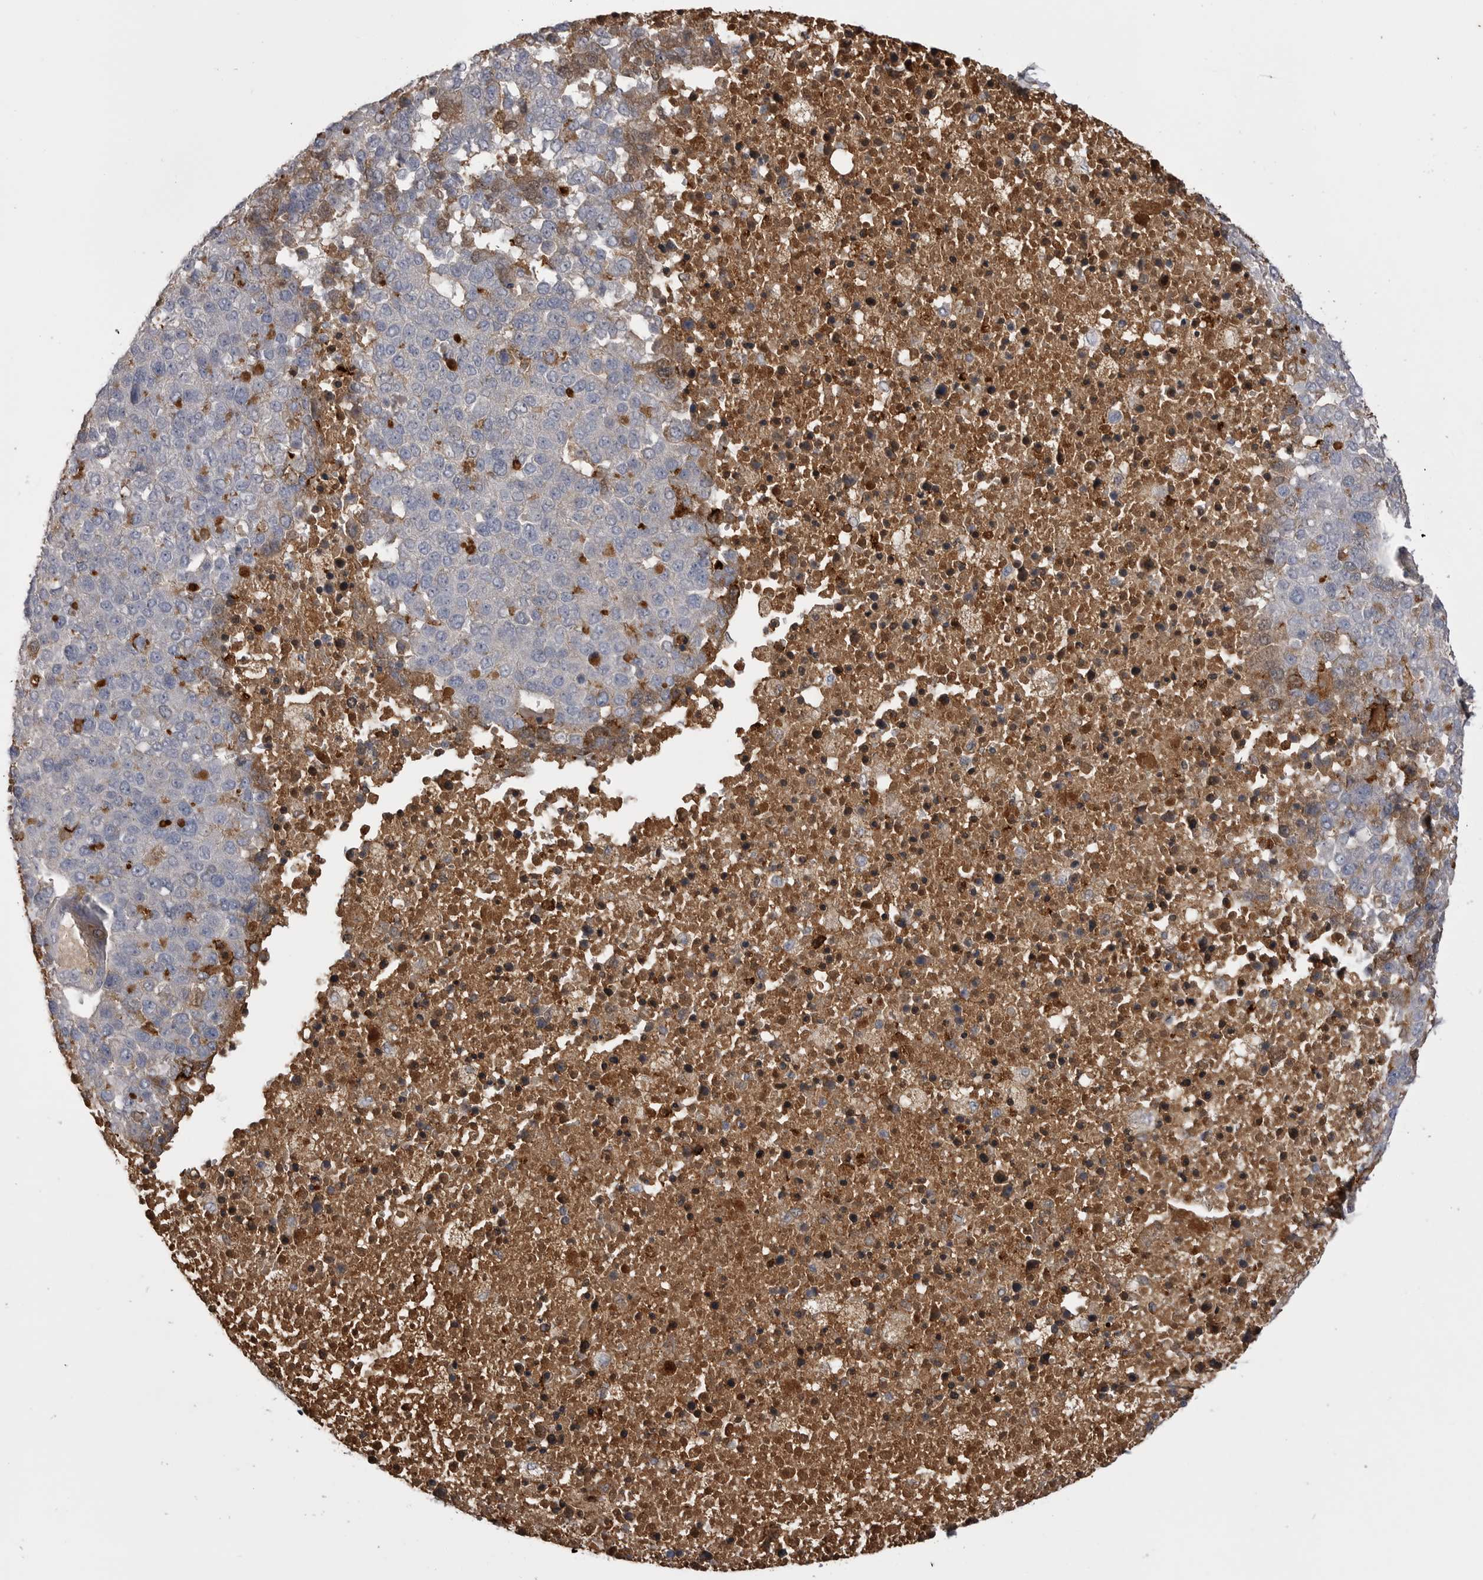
{"staining": {"intensity": "weak", "quantity": "<25%", "location": "nuclear"}, "tissue": "pancreatic cancer", "cell_type": "Tumor cells", "image_type": "cancer", "snomed": [{"axis": "morphology", "description": "Adenocarcinoma, NOS"}, {"axis": "topography", "description": "Pancreas"}], "caption": "Immunohistochemistry of human pancreatic cancer (adenocarcinoma) exhibits no expression in tumor cells.", "gene": "AHSG", "patient": {"sex": "female", "age": 61}}